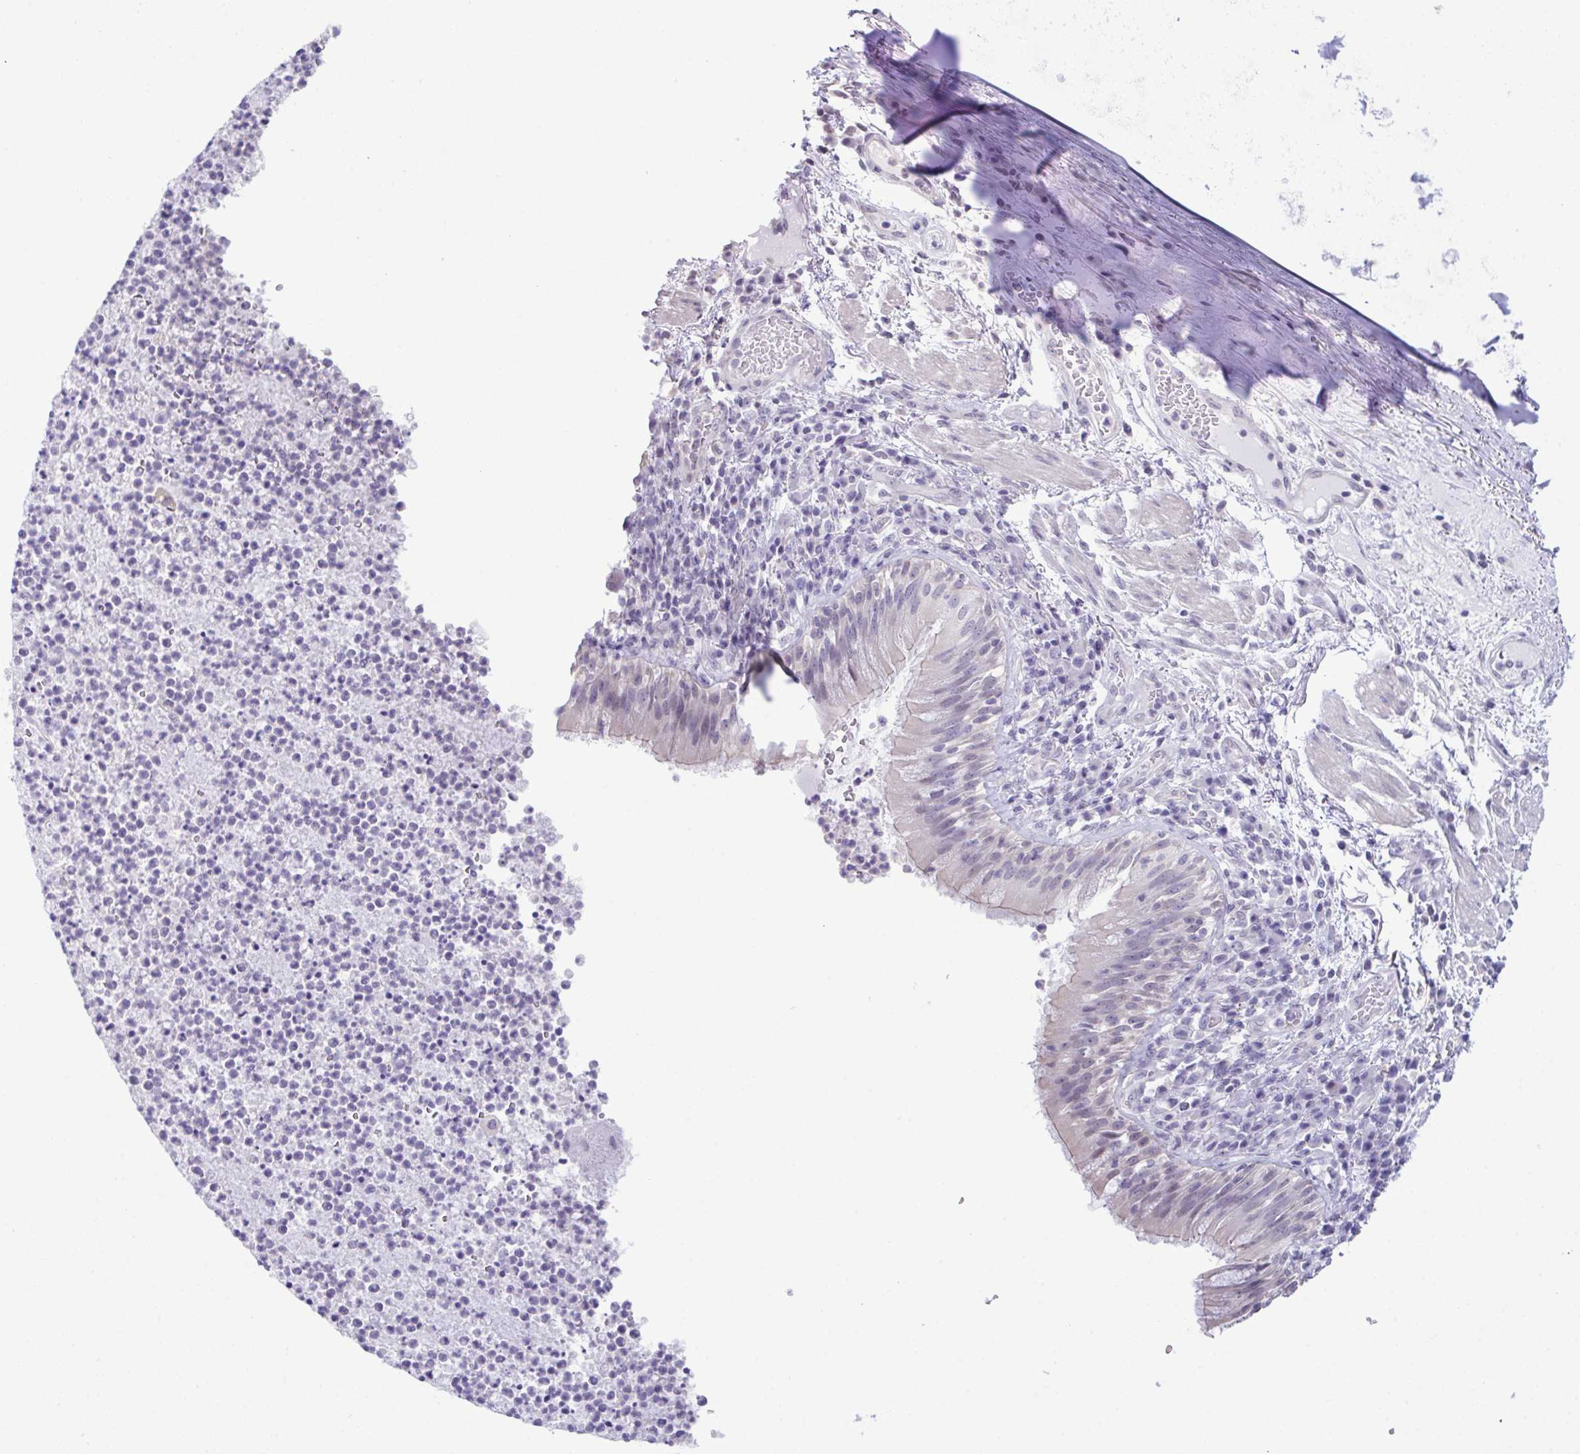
{"staining": {"intensity": "negative", "quantity": "none", "location": "none"}, "tissue": "bronchus", "cell_type": "Respiratory epithelial cells", "image_type": "normal", "snomed": [{"axis": "morphology", "description": "Normal tissue, NOS"}, {"axis": "topography", "description": "Cartilage tissue"}, {"axis": "topography", "description": "Bronchus"}], "caption": "Protein analysis of normal bronchus displays no significant expression in respiratory epithelial cells.", "gene": "ATP6V0D2", "patient": {"sex": "male", "age": 56}}